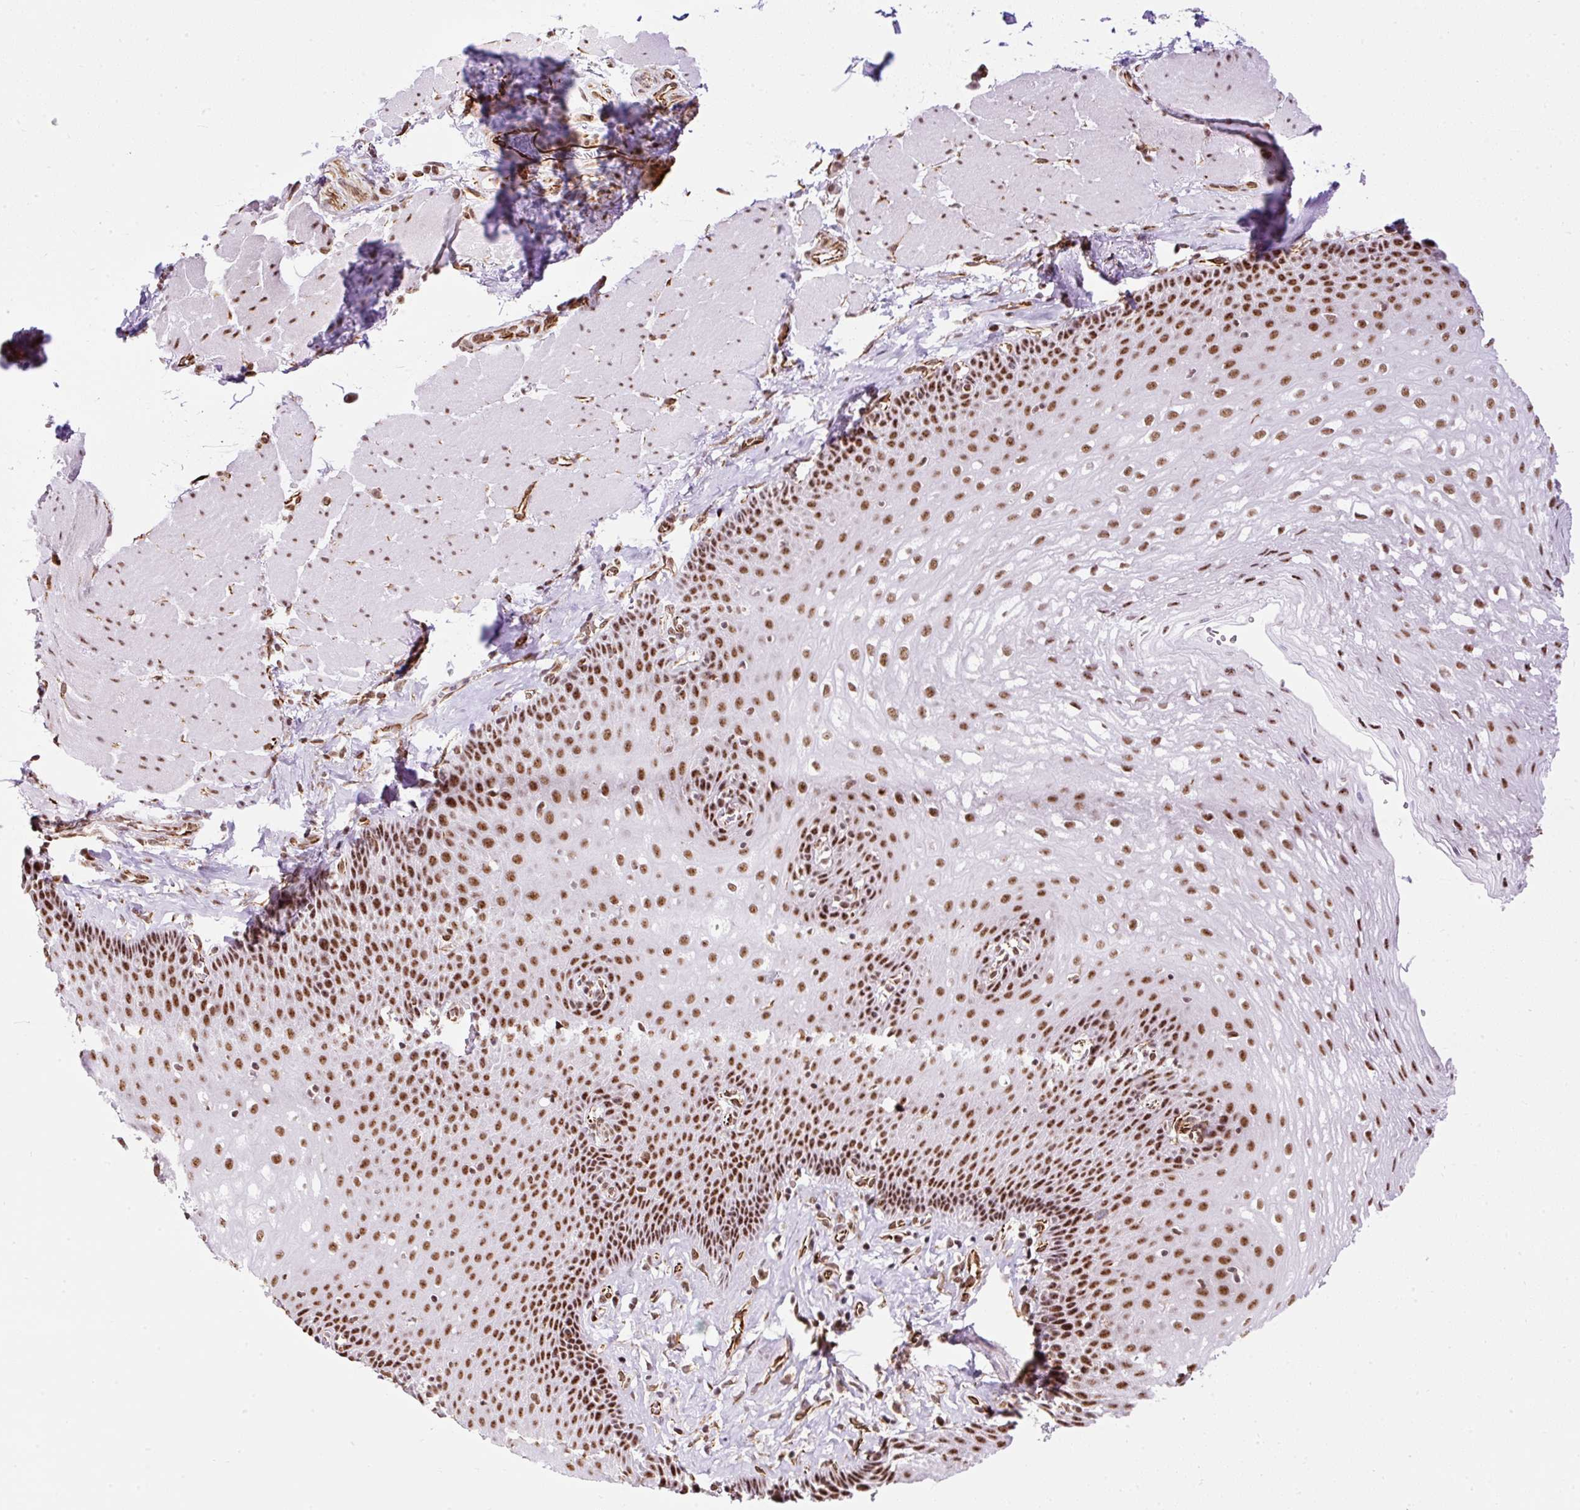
{"staining": {"intensity": "strong", "quantity": ">75%", "location": "nuclear"}, "tissue": "esophagus", "cell_type": "Squamous epithelial cells", "image_type": "normal", "snomed": [{"axis": "morphology", "description": "Normal tissue, NOS"}, {"axis": "topography", "description": "Esophagus"}], "caption": "Esophagus stained with IHC displays strong nuclear positivity in approximately >75% of squamous epithelial cells. (DAB IHC, brown staining for protein, blue staining for nuclei).", "gene": "FMC1", "patient": {"sex": "female", "age": 66}}